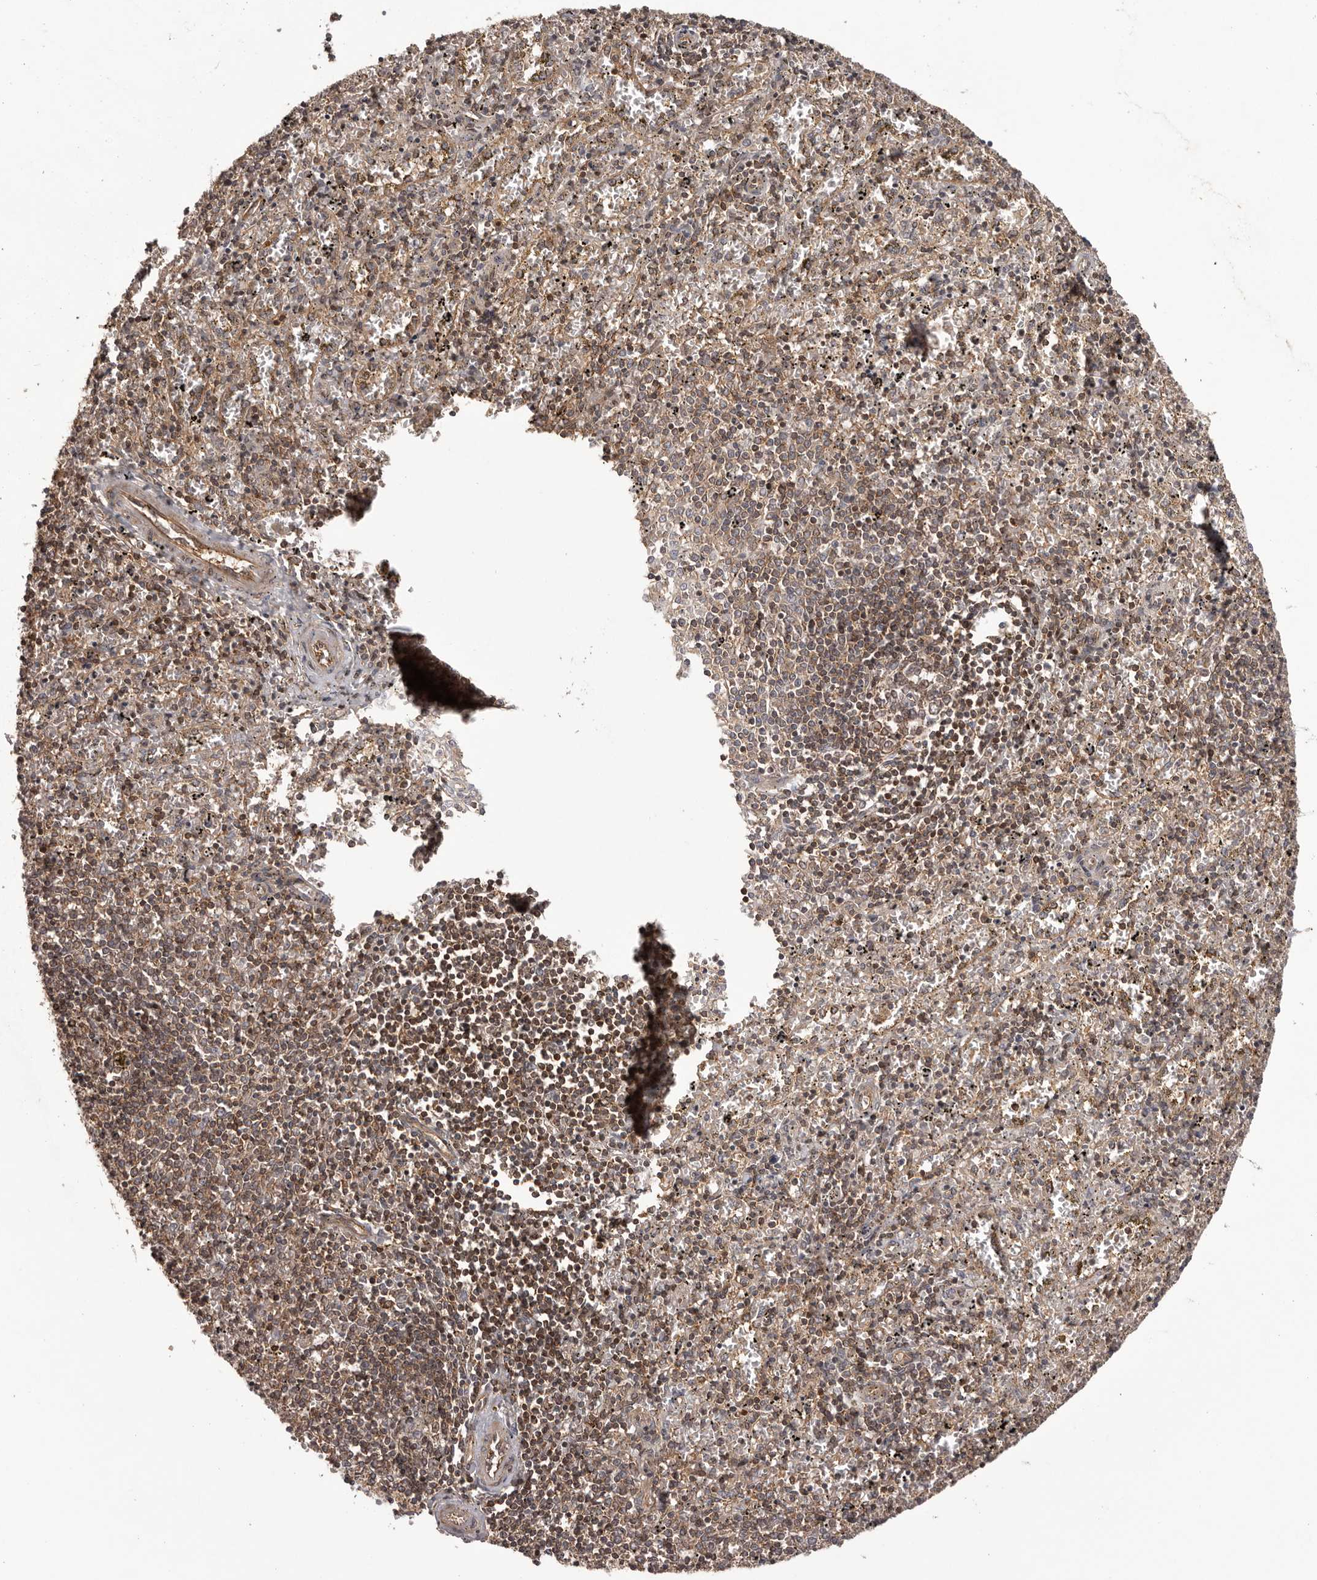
{"staining": {"intensity": "moderate", "quantity": "25%-75%", "location": "cytoplasmic/membranous"}, "tissue": "spleen", "cell_type": "Cells in red pulp", "image_type": "normal", "snomed": [{"axis": "morphology", "description": "Normal tissue, NOS"}, {"axis": "topography", "description": "Spleen"}], "caption": "Cells in red pulp show moderate cytoplasmic/membranous expression in approximately 25%-75% of cells in unremarkable spleen. (DAB IHC with brightfield microscopy, high magnification).", "gene": "NFKBIA", "patient": {"sex": "male", "age": 11}}